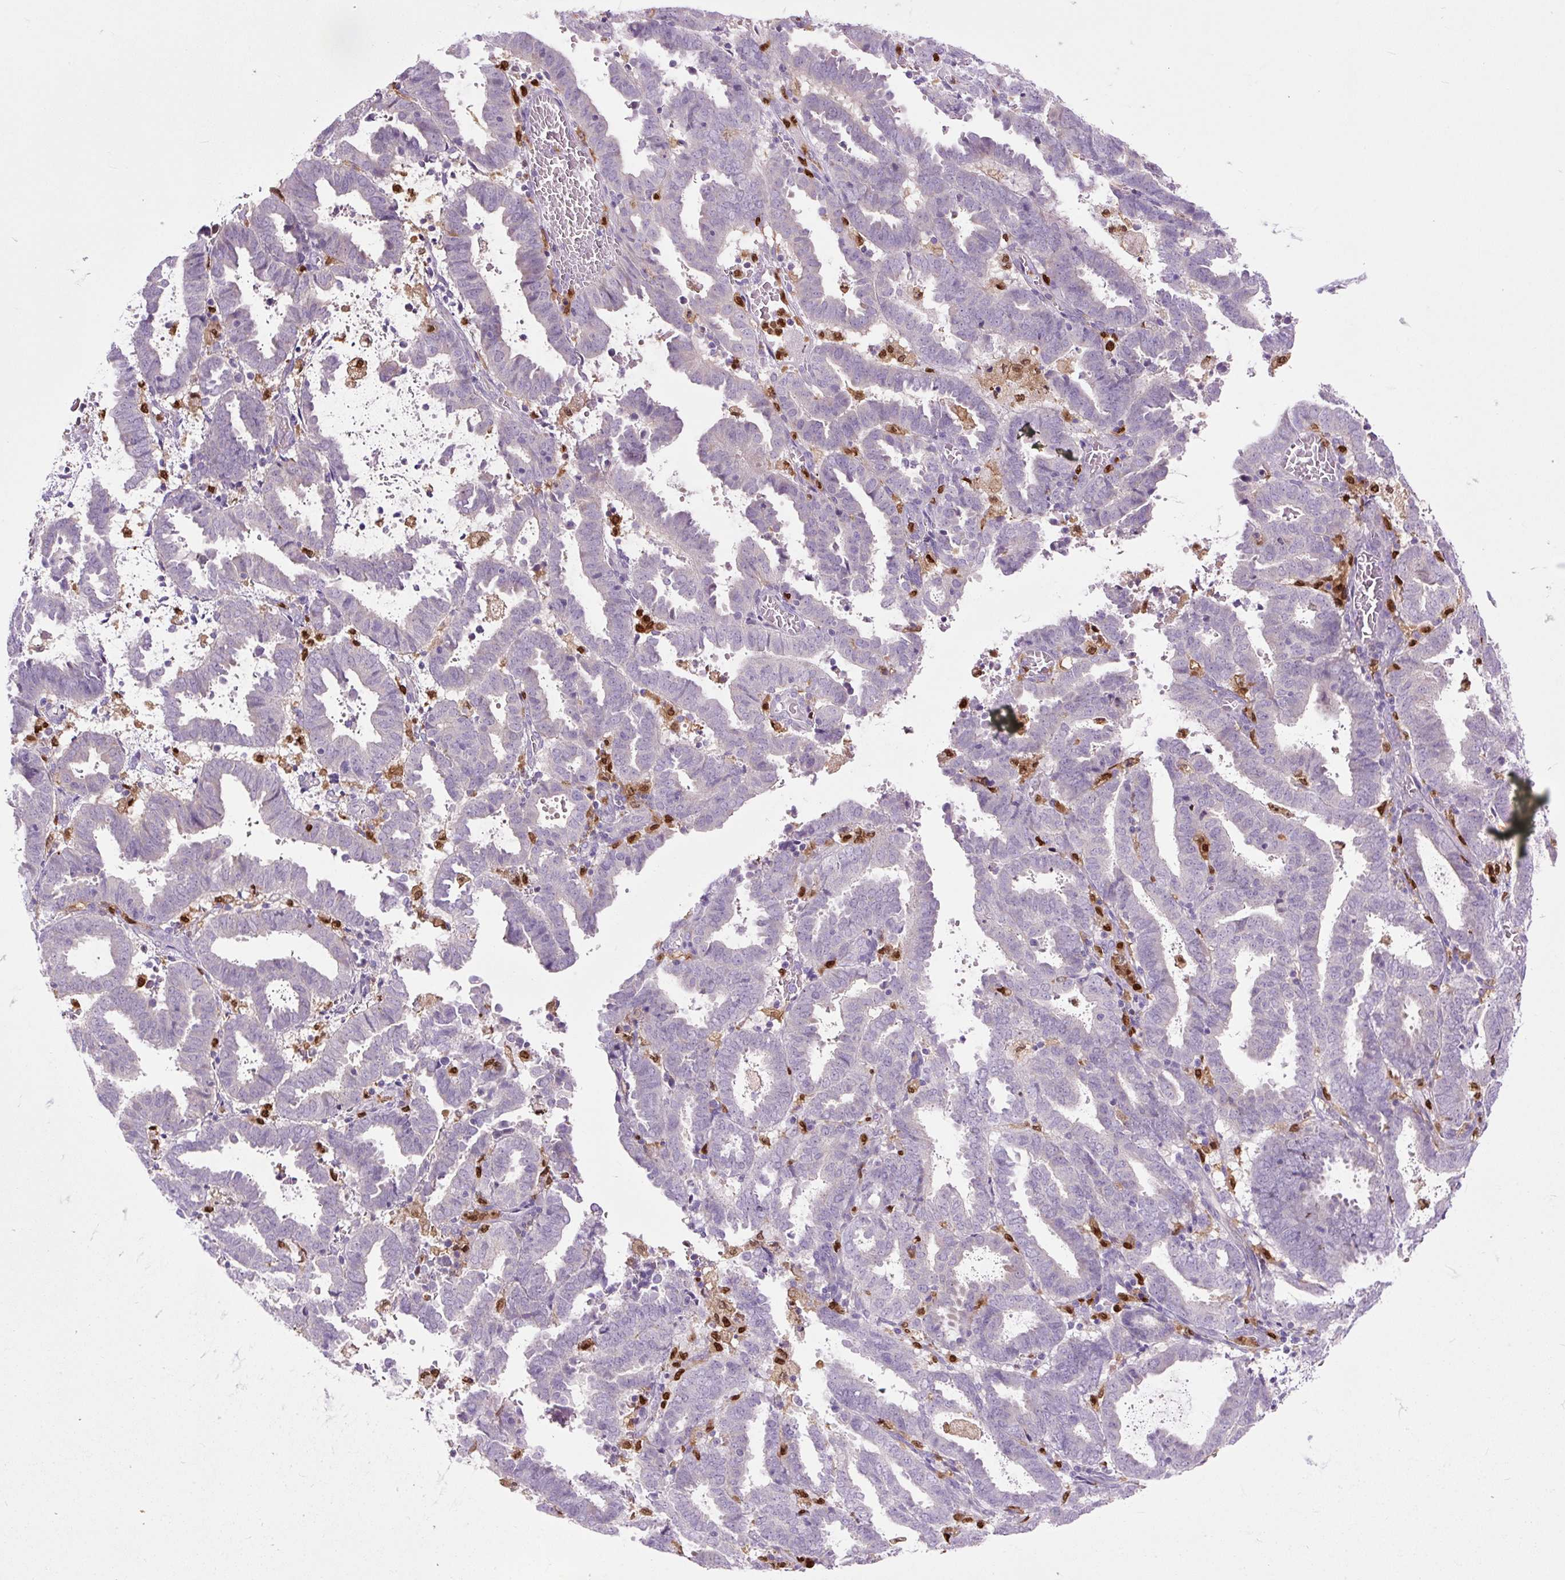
{"staining": {"intensity": "weak", "quantity": "<25%", "location": "cytoplasmic/membranous"}, "tissue": "endometrial cancer", "cell_type": "Tumor cells", "image_type": "cancer", "snomed": [{"axis": "morphology", "description": "Adenocarcinoma, NOS"}, {"axis": "topography", "description": "Uterus"}], "caption": "Tumor cells show no significant expression in adenocarcinoma (endometrial).", "gene": "SPI1", "patient": {"sex": "female", "age": 83}}